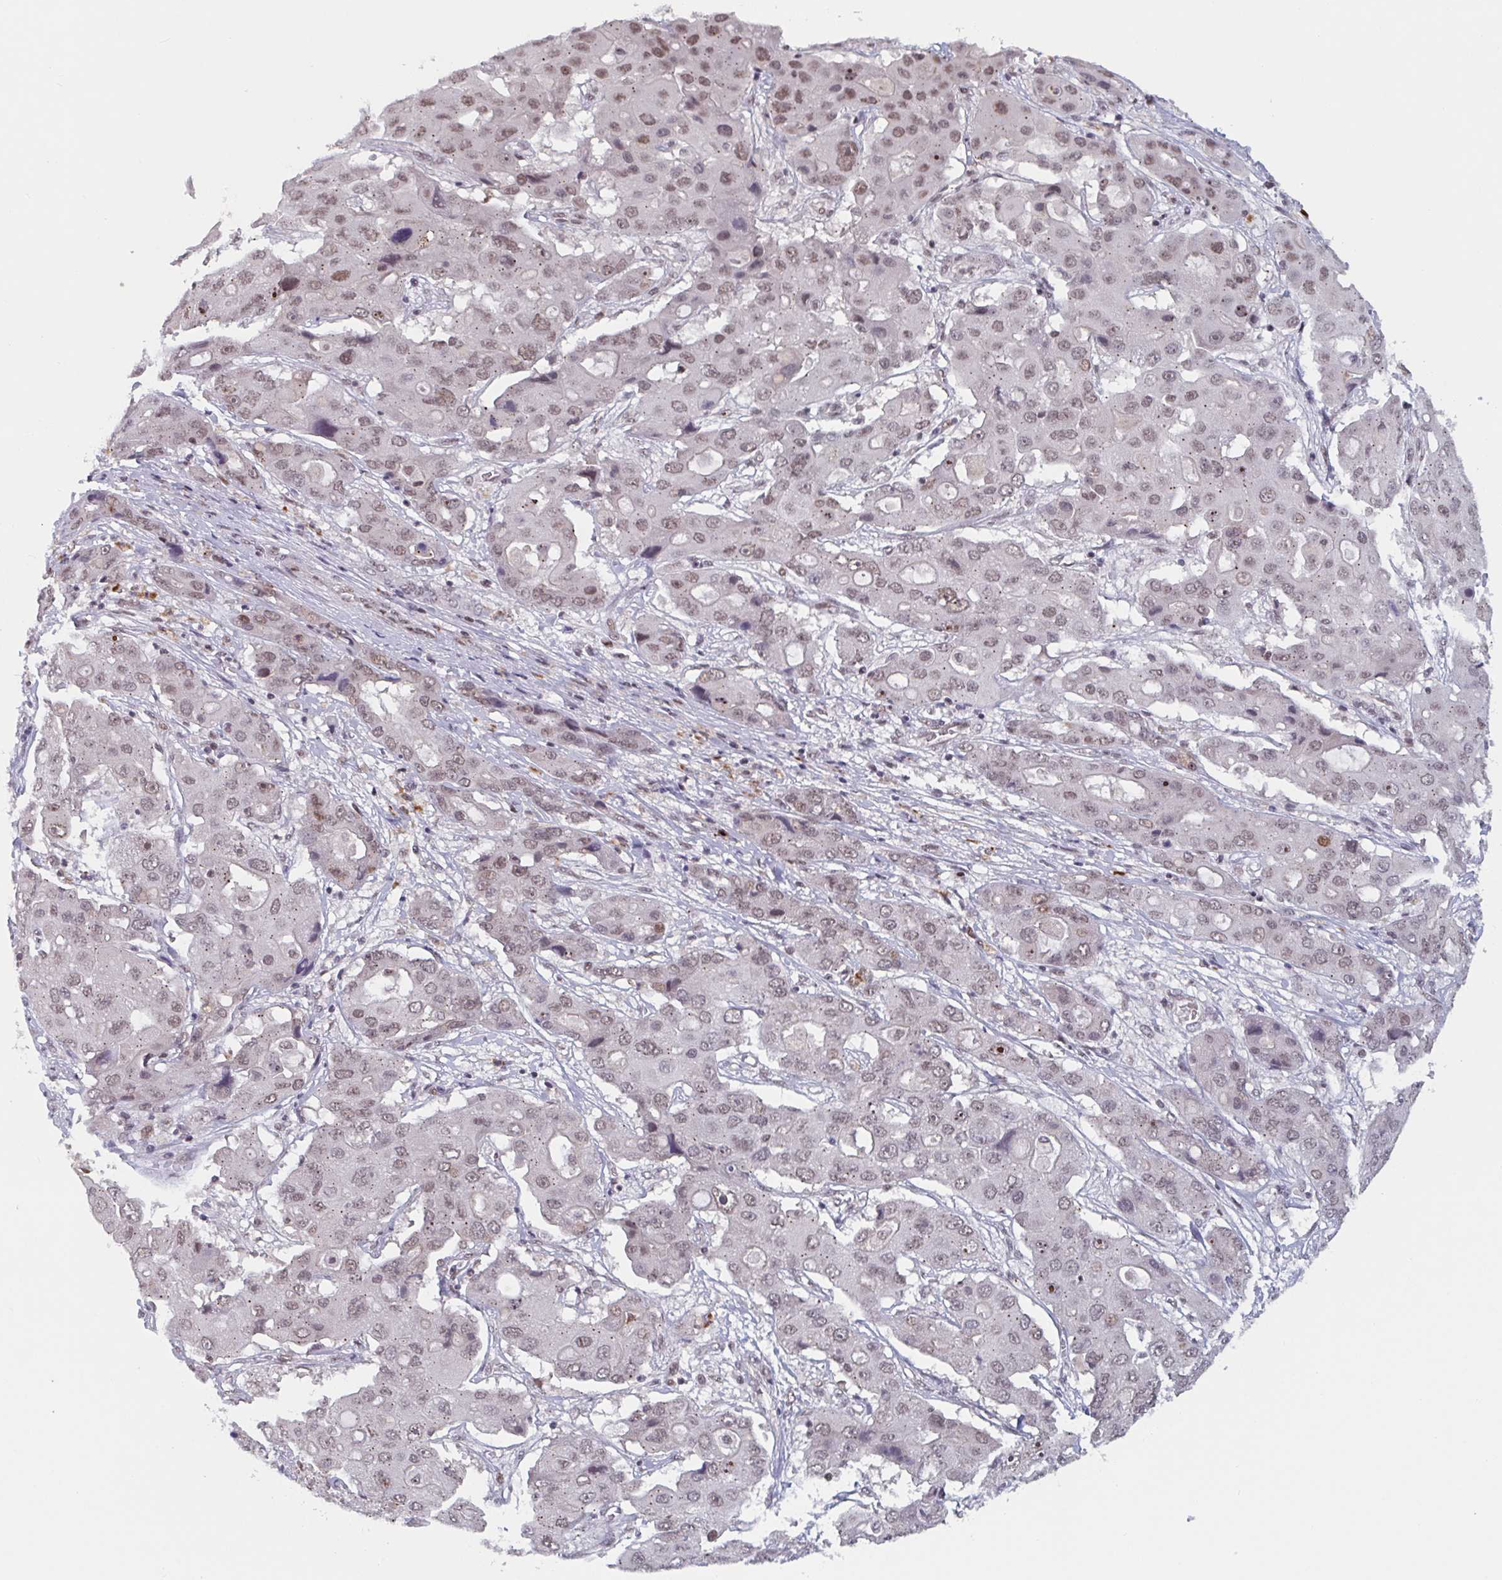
{"staining": {"intensity": "moderate", "quantity": ">75%", "location": "nuclear"}, "tissue": "liver cancer", "cell_type": "Tumor cells", "image_type": "cancer", "snomed": [{"axis": "morphology", "description": "Cholangiocarcinoma"}, {"axis": "topography", "description": "Liver"}], "caption": "Immunohistochemistry photomicrograph of liver cancer stained for a protein (brown), which reveals medium levels of moderate nuclear expression in about >75% of tumor cells.", "gene": "RNF212", "patient": {"sex": "male", "age": 67}}